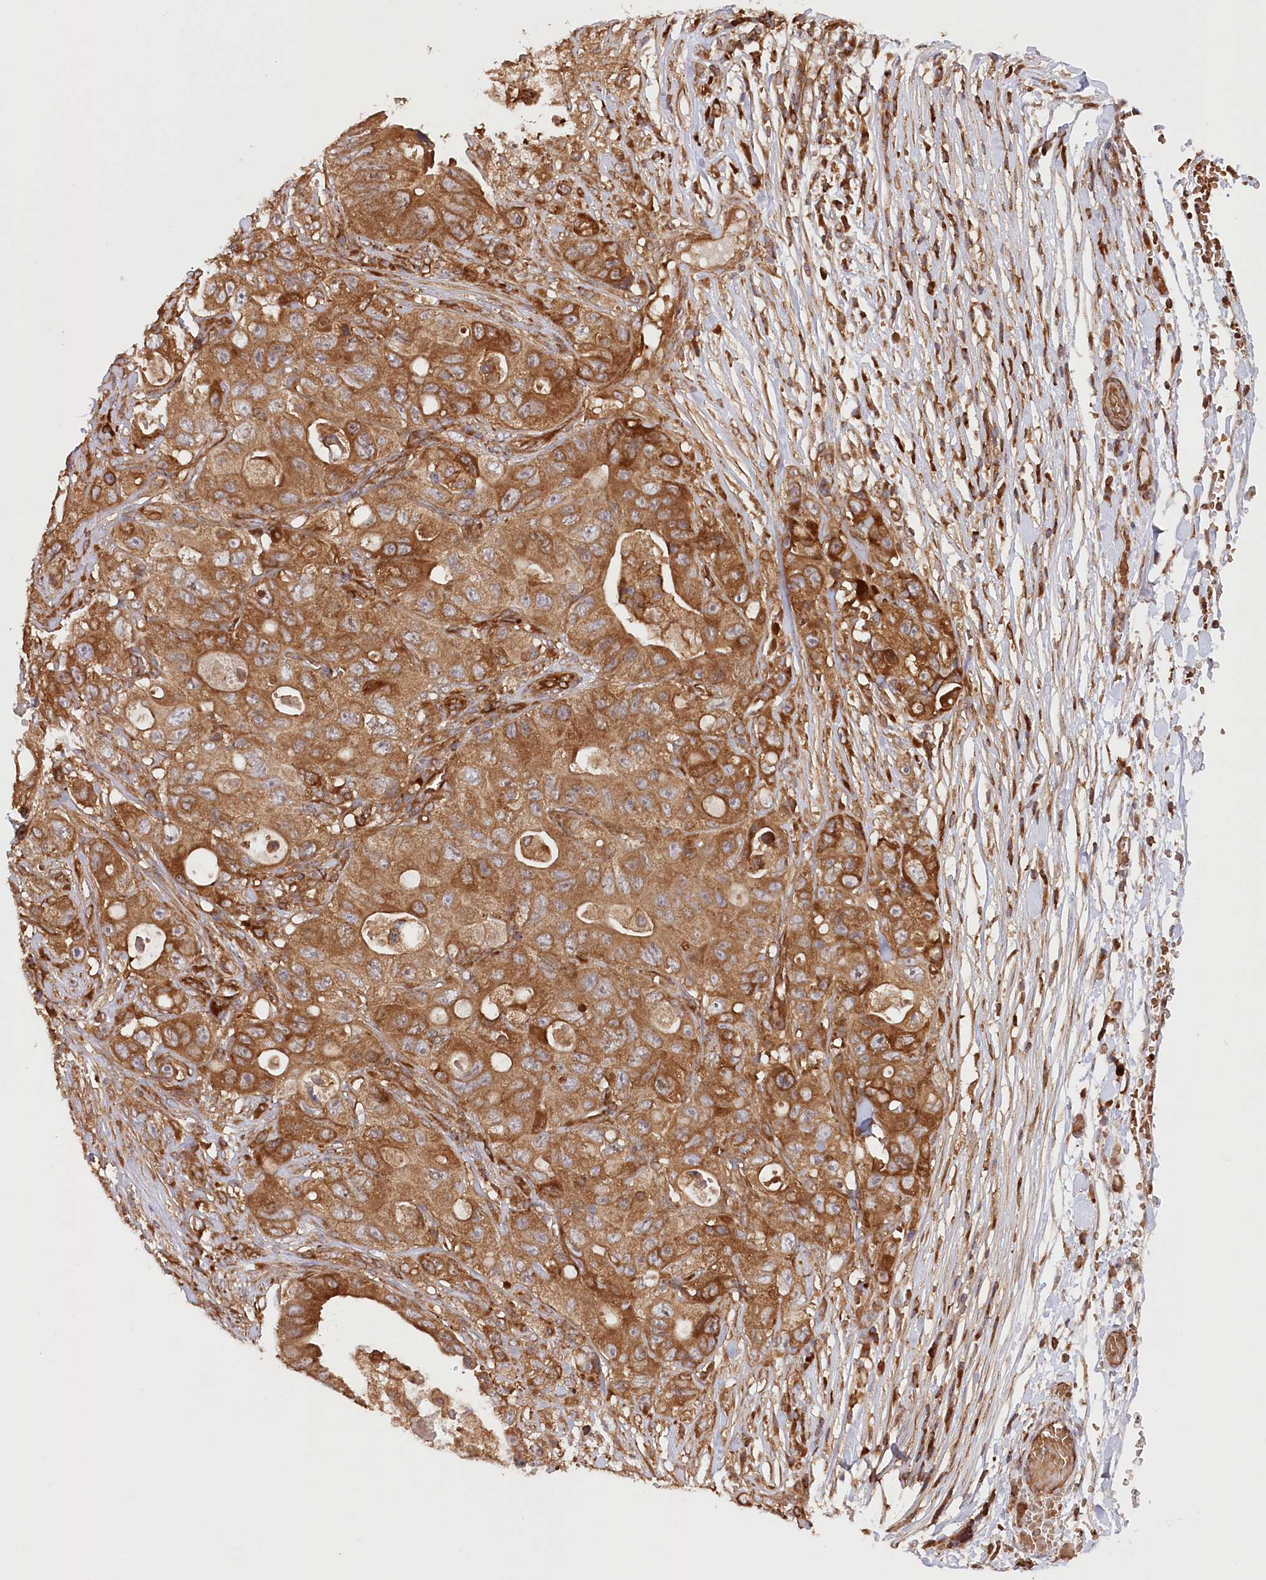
{"staining": {"intensity": "strong", "quantity": ">75%", "location": "cytoplasmic/membranous"}, "tissue": "colorectal cancer", "cell_type": "Tumor cells", "image_type": "cancer", "snomed": [{"axis": "morphology", "description": "Adenocarcinoma, NOS"}, {"axis": "topography", "description": "Colon"}], "caption": "DAB immunohistochemical staining of human adenocarcinoma (colorectal) displays strong cytoplasmic/membranous protein expression in about >75% of tumor cells. (DAB IHC with brightfield microscopy, high magnification).", "gene": "PAIP2", "patient": {"sex": "female", "age": 46}}